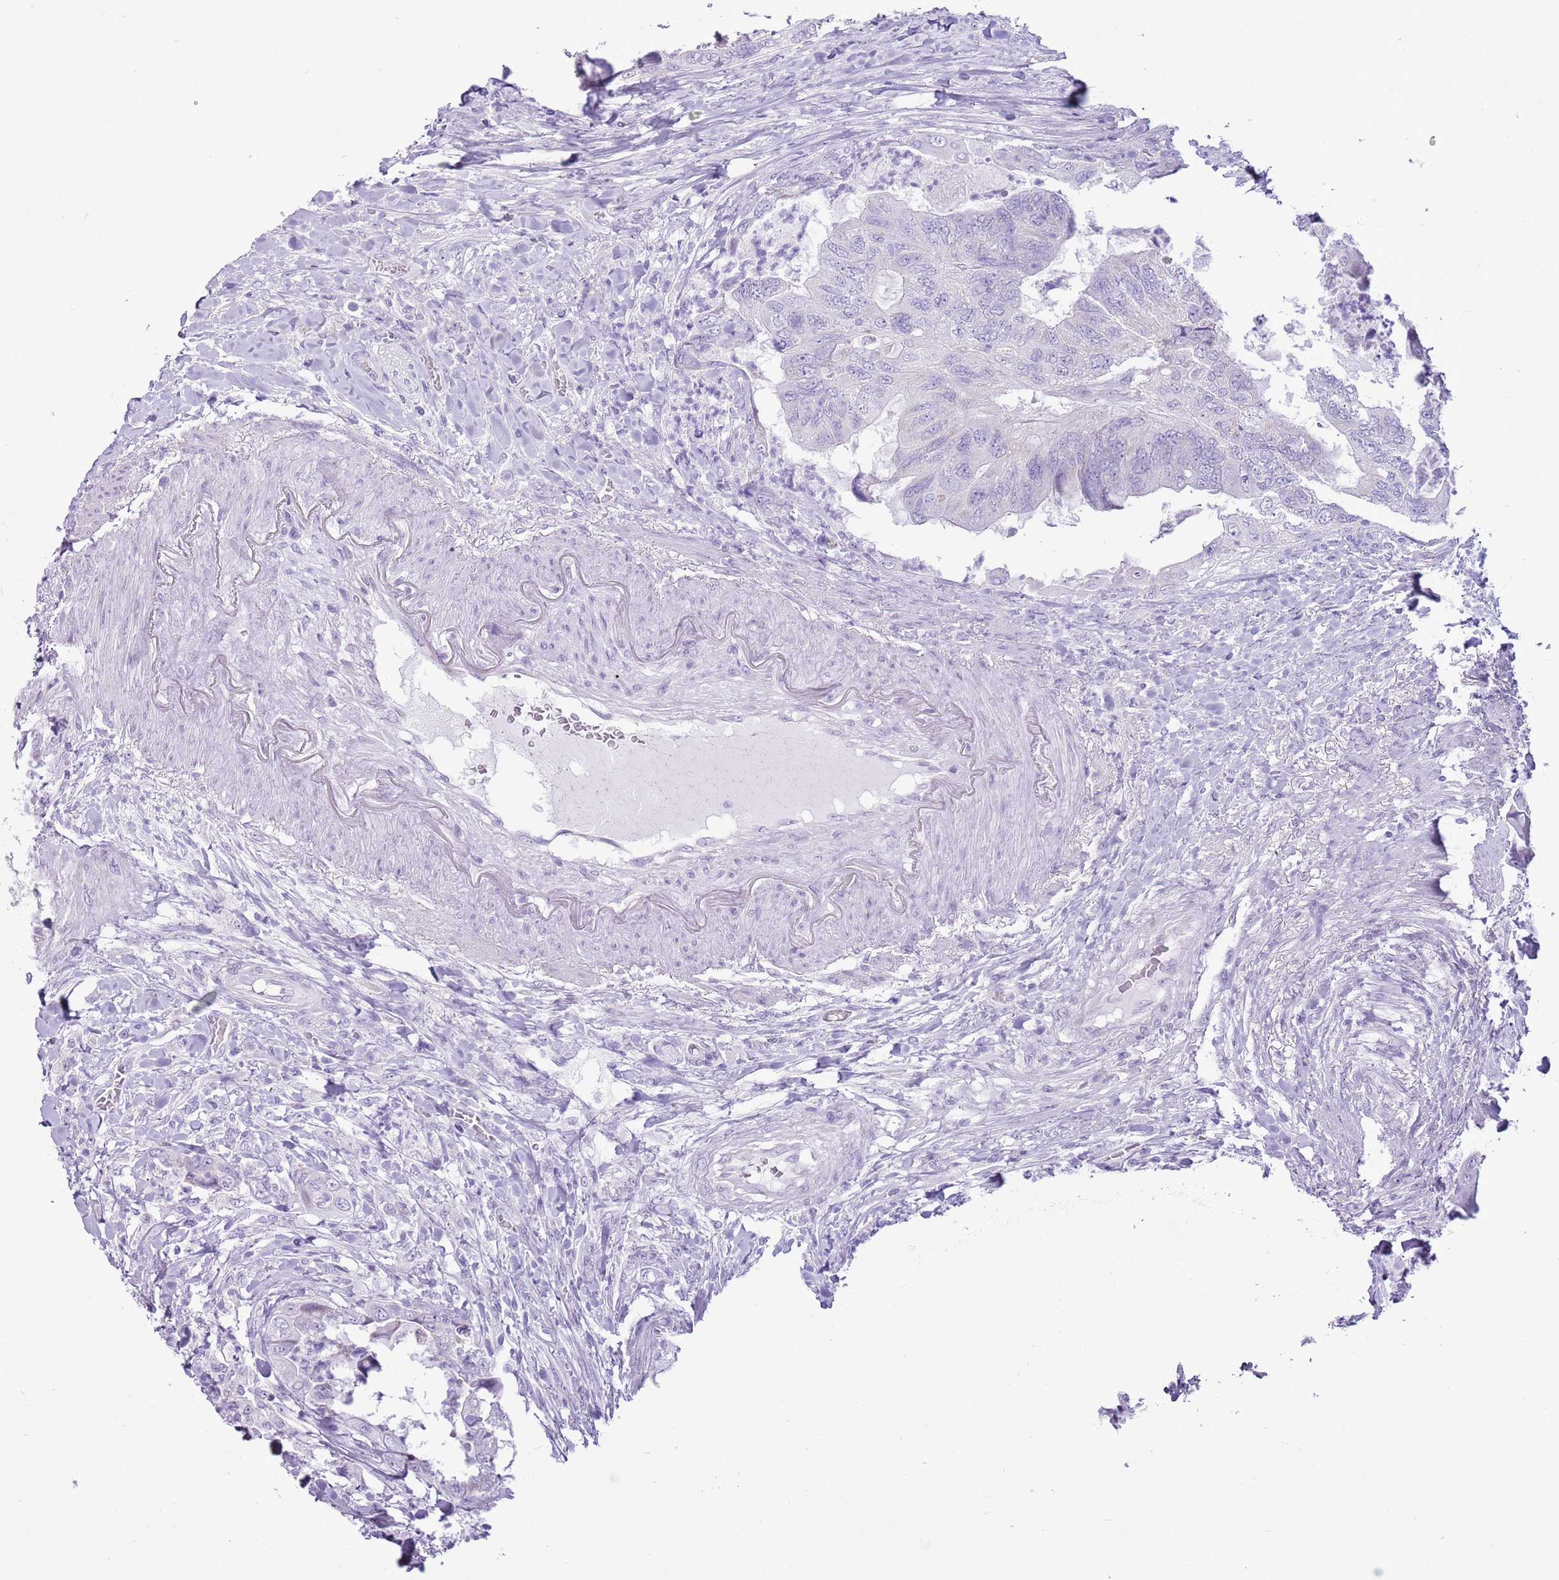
{"staining": {"intensity": "negative", "quantity": "none", "location": "none"}, "tissue": "colorectal cancer", "cell_type": "Tumor cells", "image_type": "cancer", "snomed": [{"axis": "morphology", "description": "Adenocarcinoma, NOS"}, {"axis": "topography", "description": "Rectum"}], "caption": "The immunohistochemistry (IHC) image has no significant positivity in tumor cells of colorectal cancer tissue.", "gene": "RPL3L", "patient": {"sex": "male", "age": 63}}